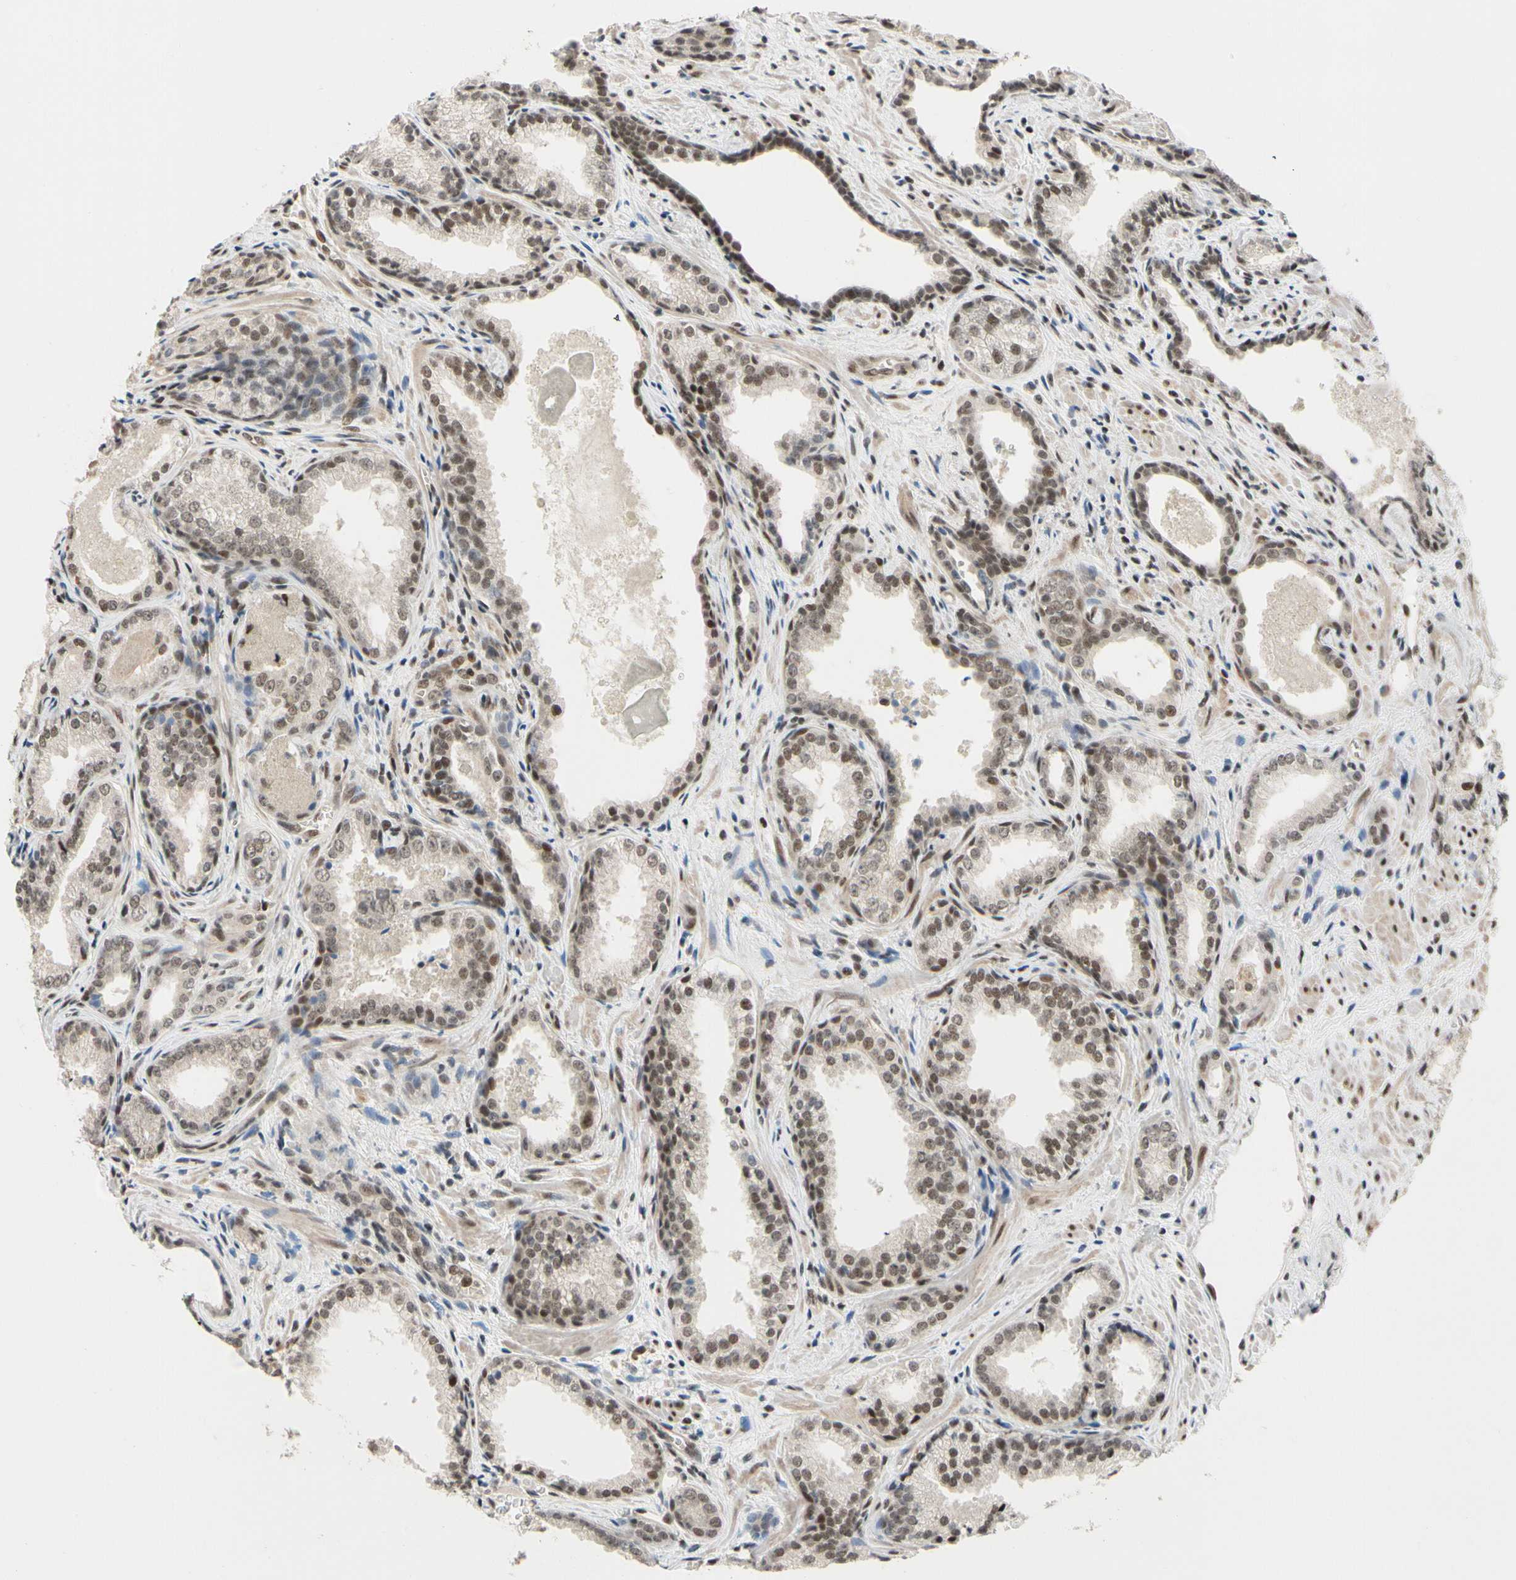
{"staining": {"intensity": "weak", "quantity": ">75%", "location": "nuclear"}, "tissue": "prostate cancer", "cell_type": "Tumor cells", "image_type": "cancer", "snomed": [{"axis": "morphology", "description": "Adenocarcinoma, Low grade"}, {"axis": "topography", "description": "Prostate"}], "caption": "A brown stain labels weak nuclear positivity of a protein in prostate low-grade adenocarcinoma tumor cells.", "gene": "TAF4", "patient": {"sex": "male", "age": 60}}